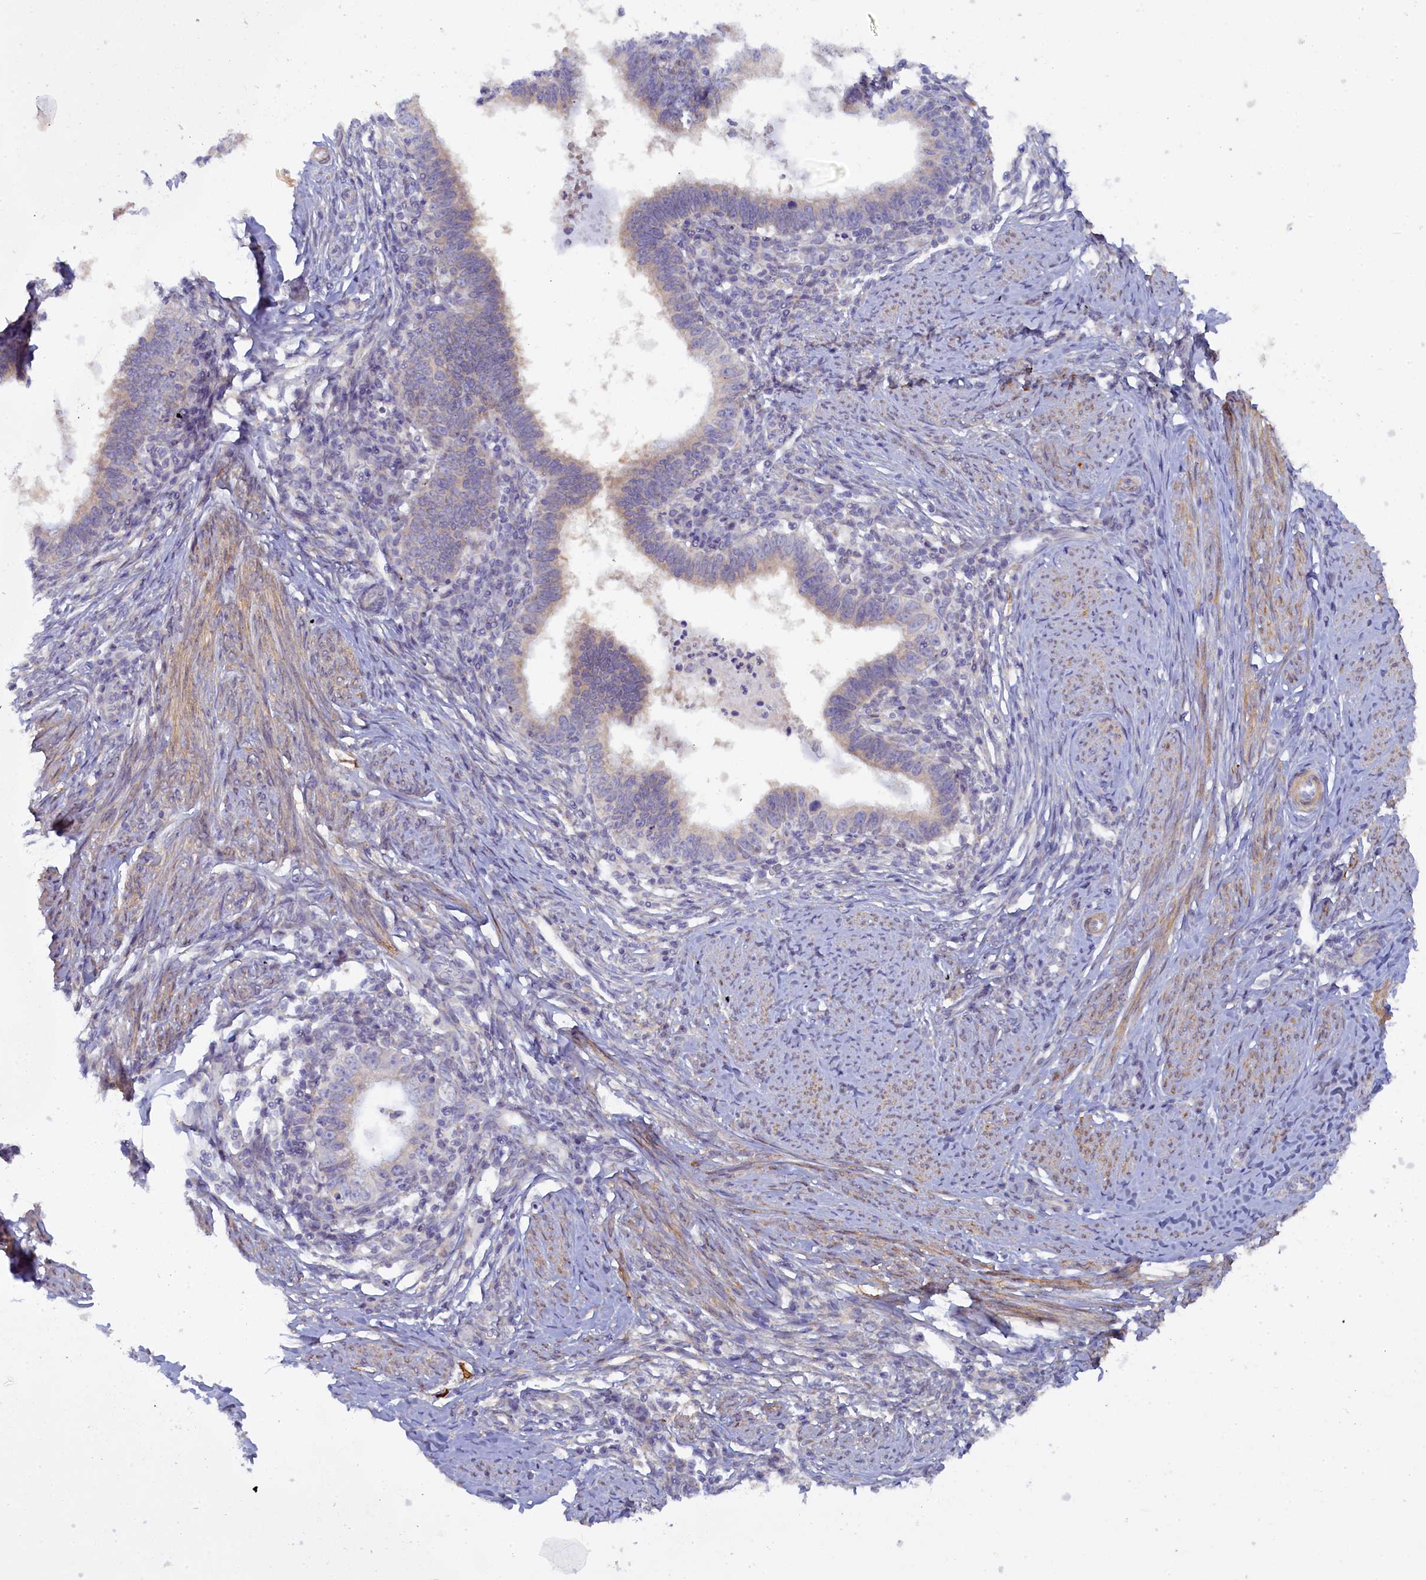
{"staining": {"intensity": "weak", "quantity": "<25%", "location": "cytoplasmic/membranous"}, "tissue": "cervical cancer", "cell_type": "Tumor cells", "image_type": "cancer", "snomed": [{"axis": "morphology", "description": "Adenocarcinoma, NOS"}, {"axis": "topography", "description": "Cervix"}], "caption": "The micrograph shows no staining of tumor cells in cervical cancer. (IHC, brightfield microscopy, high magnification).", "gene": "POGLUT3", "patient": {"sex": "female", "age": 36}}